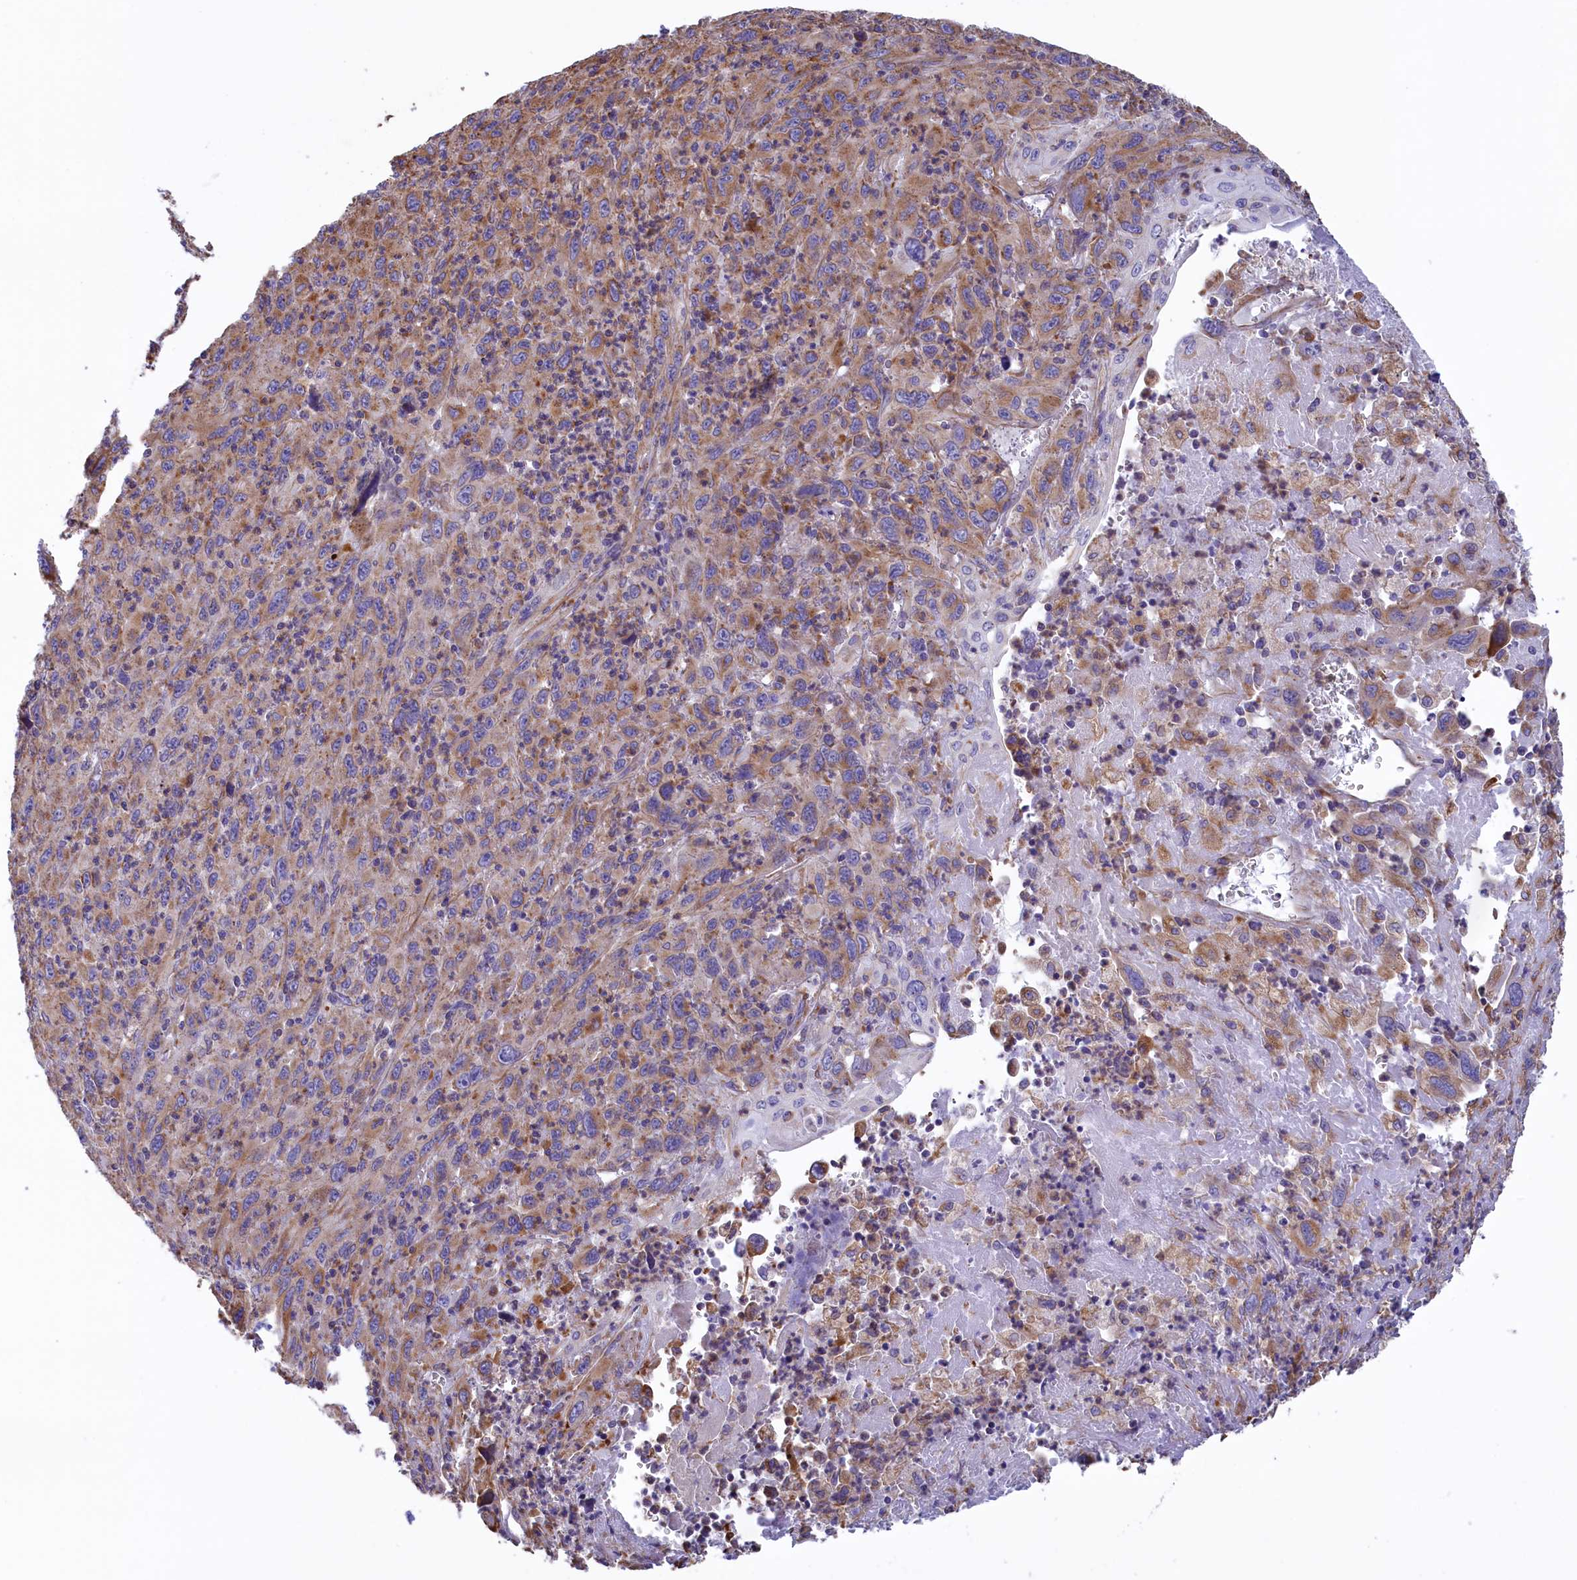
{"staining": {"intensity": "moderate", "quantity": "25%-75%", "location": "cytoplasmic/membranous"}, "tissue": "melanoma", "cell_type": "Tumor cells", "image_type": "cancer", "snomed": [{"axis": "morphology", "description": "Malignant melanoma, Metastatic site"}, {"axis": "topography", "description": "Skin"}], "caption": "Malignant melanoma (metastatic site) was stained to show a protein in brown. There is medium levels of moderate cytoplasmic/membranous staining in about 25%-75% of tumor cells.", "gene": "GATB", "patient": {"sex": "female", "age": 56}}